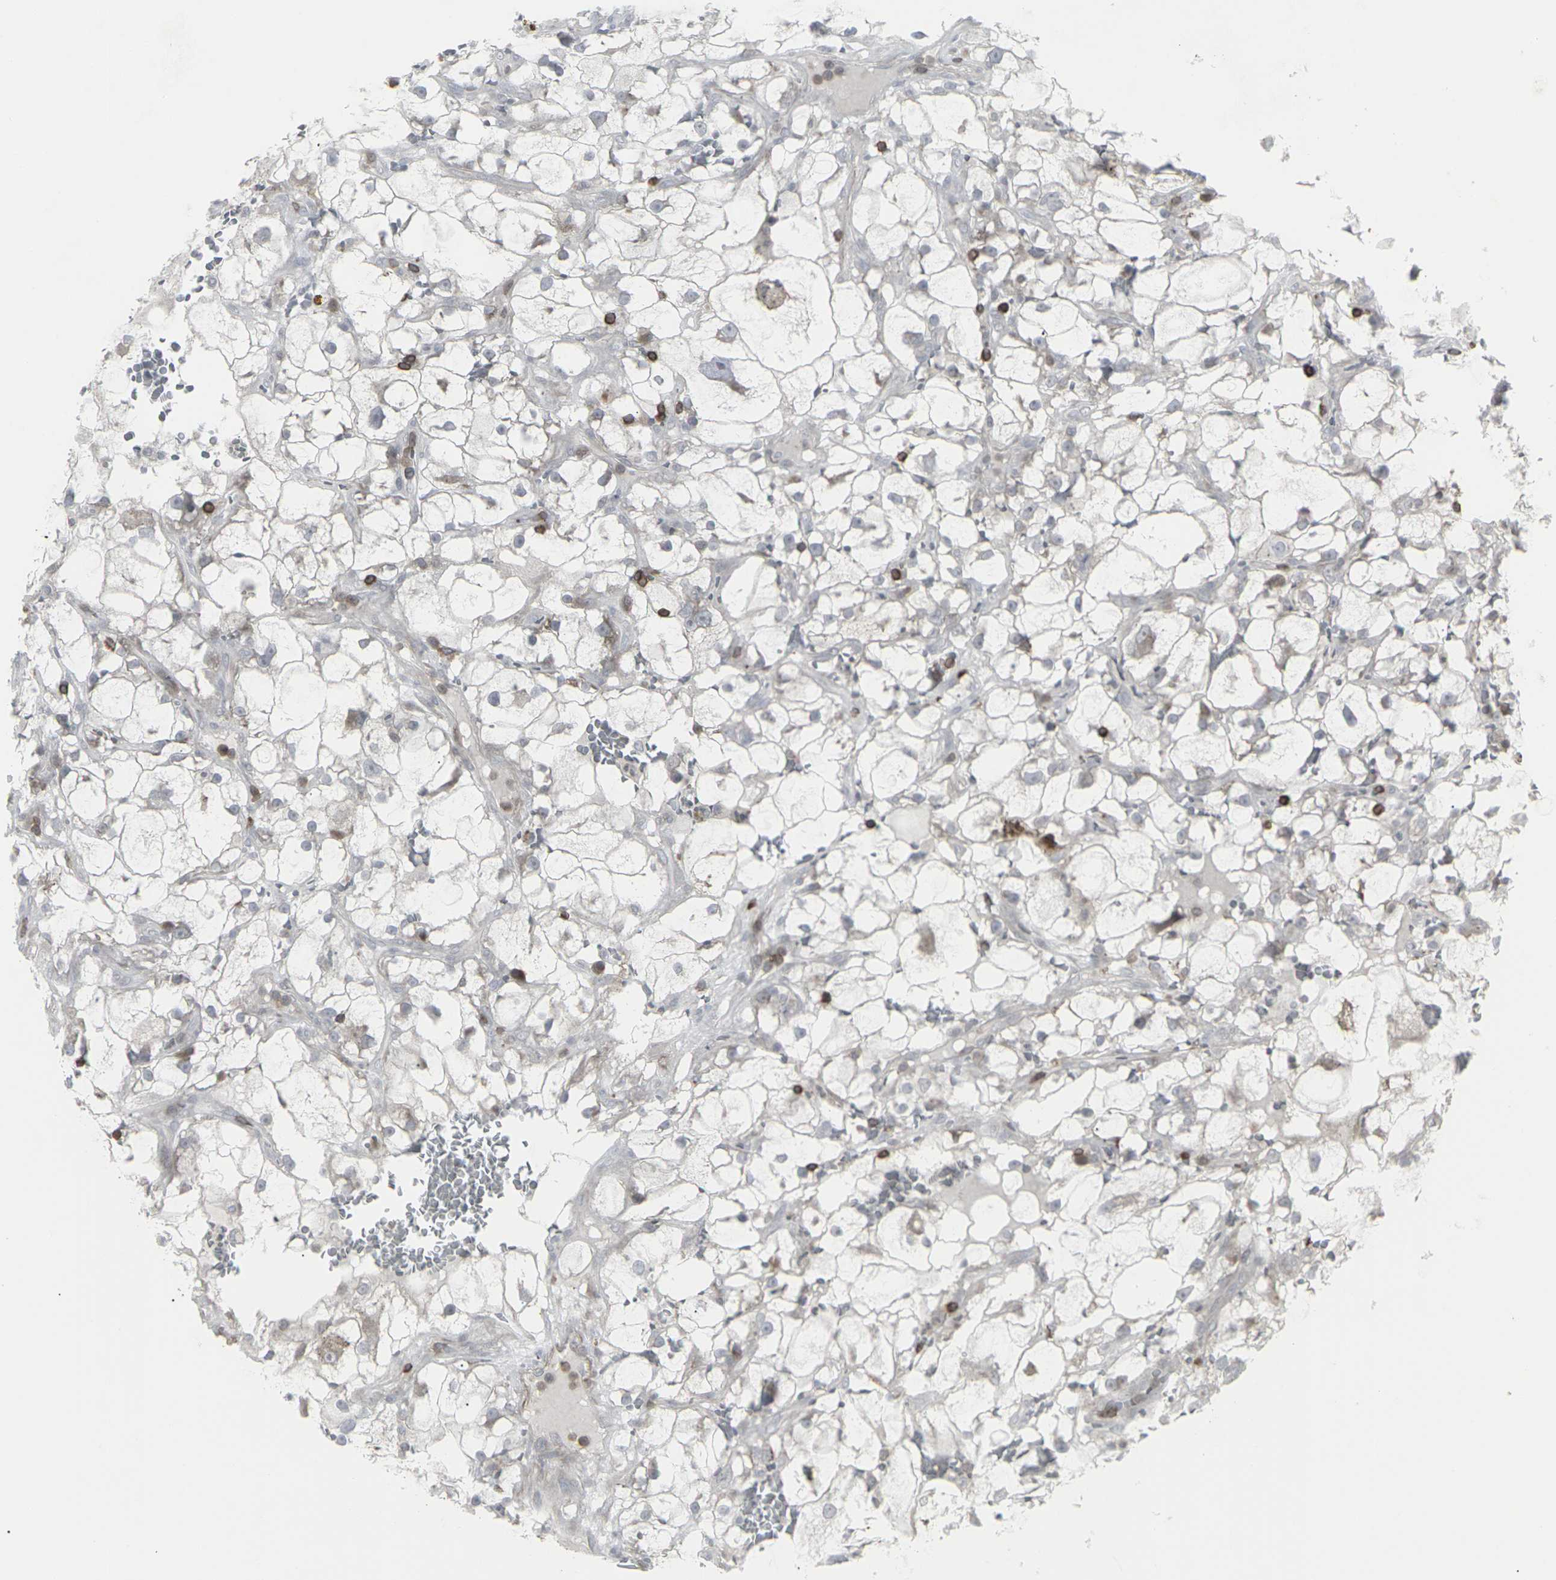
{"staining": {"intensity": "negative", "quantity": "none", "location": "none"}, "tissue": "renal cancer", "cell_type": "Tumor cells", "image_type": "cancer", "snomed": [{"axis": "morphology", "description": "Adenocarcinoma, NOS"}, {"axis": "topography", "description": "Kidney"}], "caption": "Renal cancer (adenocarcinoma) stained for a protein using immunohistochemistry exhibits no expression tumor cells.", "gene": "APOBEC2", "patient": {"sex": "female", "age": 60}}